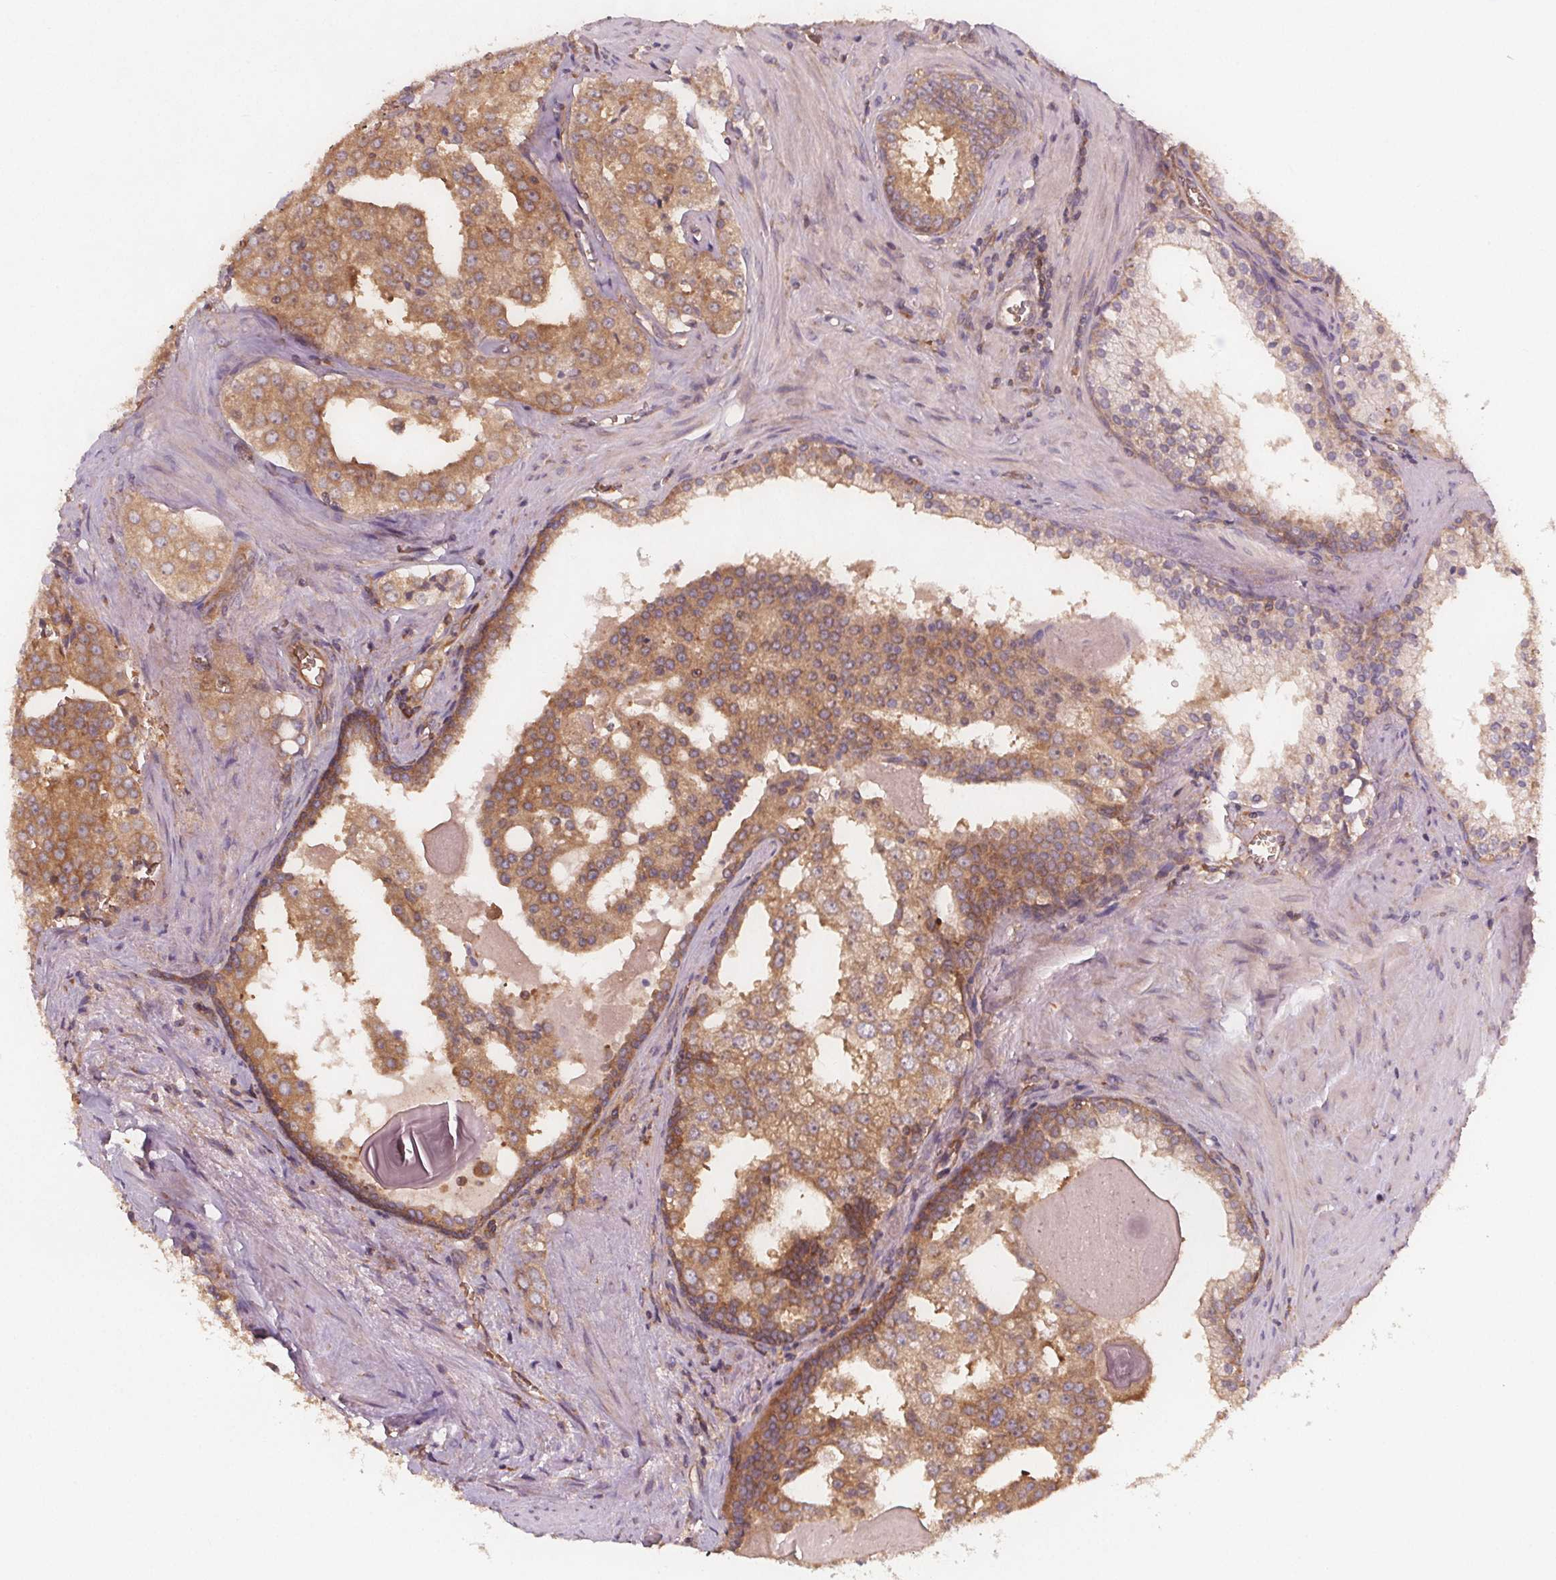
{"staining": {"intensity": "moderate", "quantity": ">75%", "location": "cytoplasmic/membranous"}, "tissue": "prostate cancer", "cell_type": "Tumor cells", "image_type": "cancer", "snomed": [{"axis": "morphology", "description": "Adenocarcinoma, High grade"}, {"axis": "topography", "description": "Prostate"}], "caption": "Adenocarcinoma (high-grade) (prostate) stained for a protein displays moderate cytoplasmic/membranous positivity in tumor cells.", "gene": "EIF3D", "patient": {"sex": "male", "age": 68}}